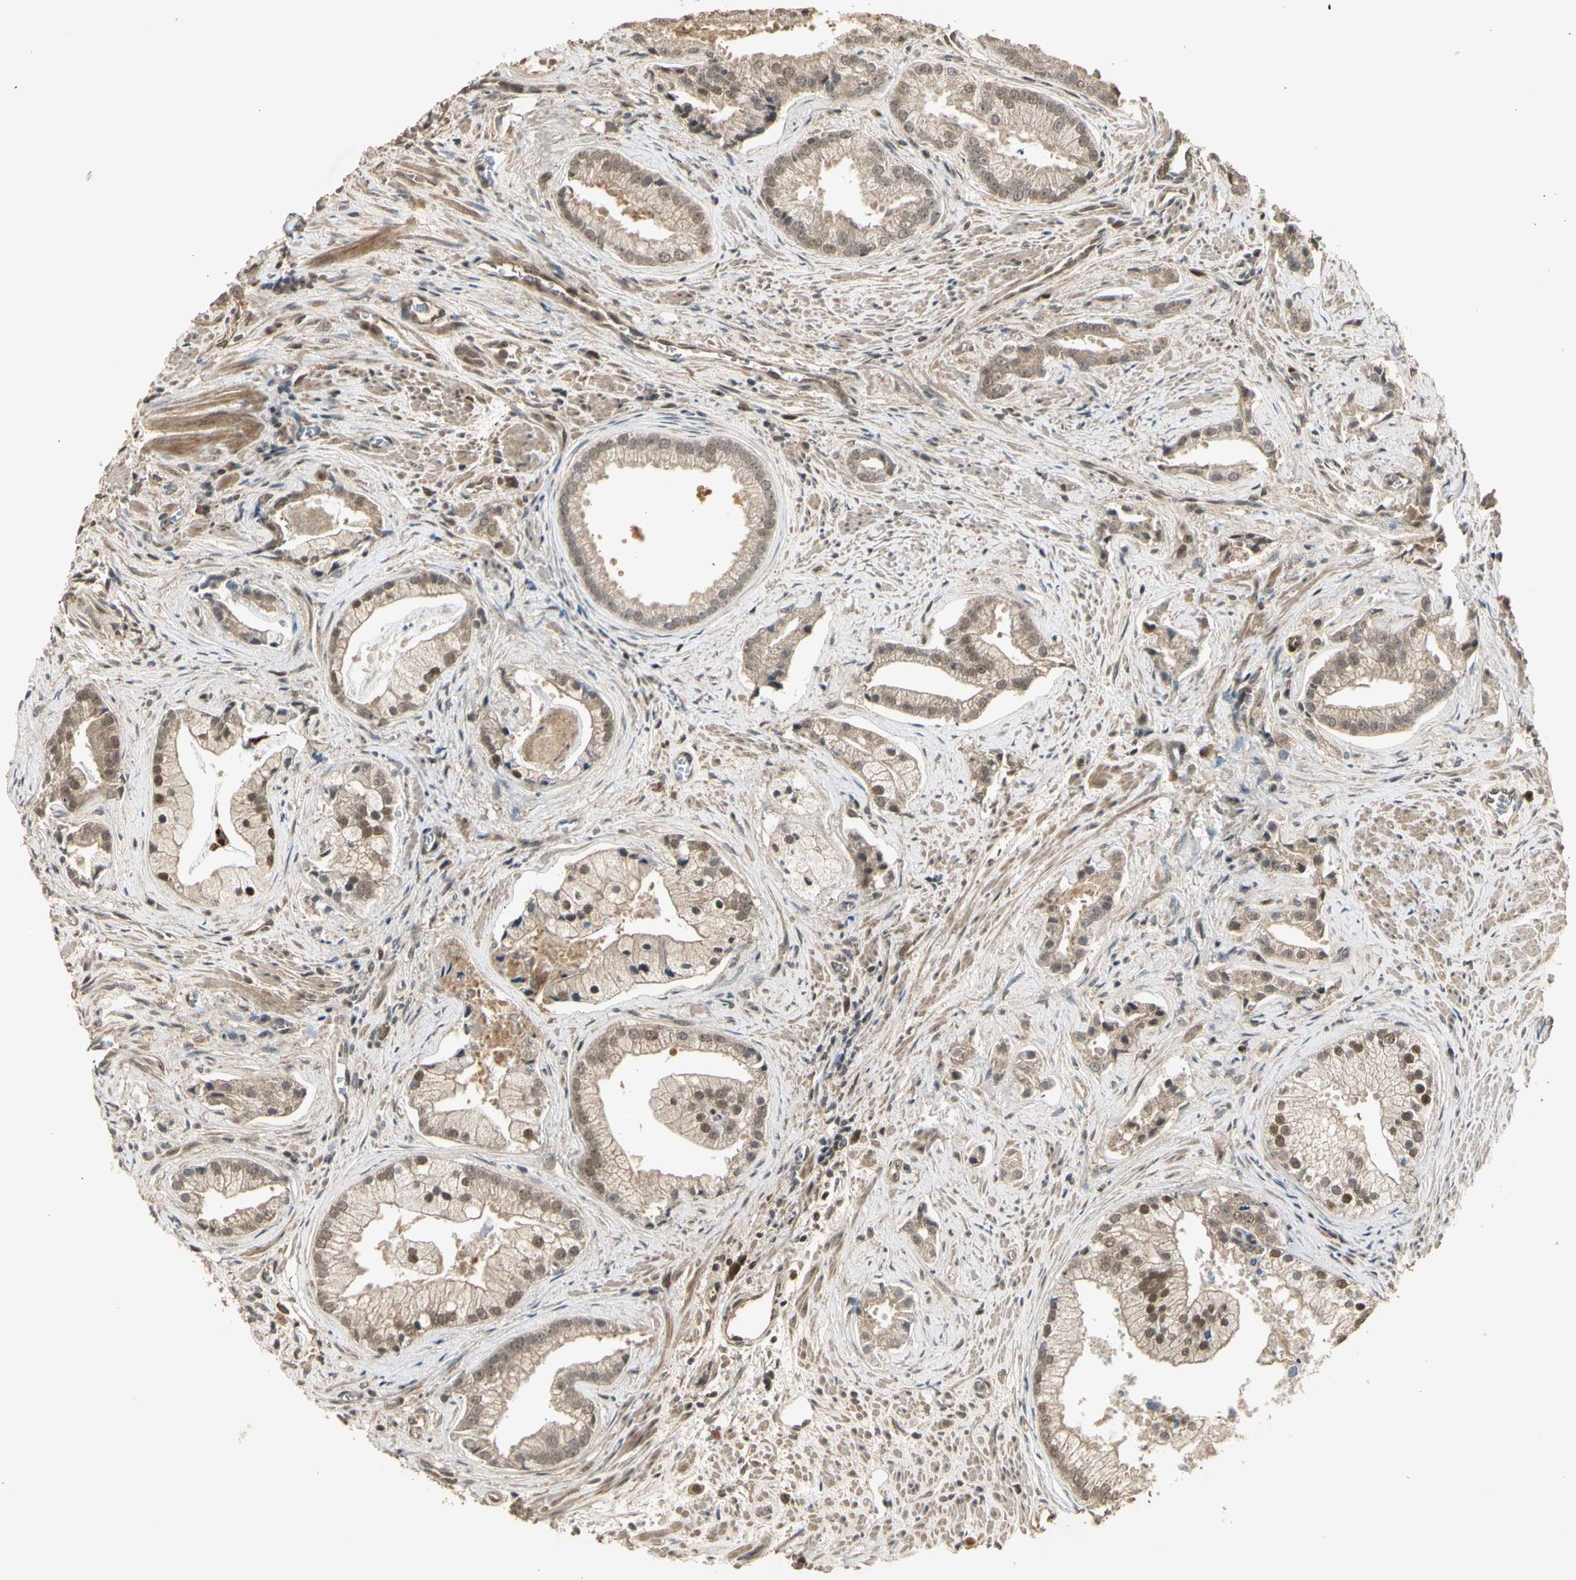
{"staining": {"intensity": "moderate", "quantity": ">75%", "location": "cytoplasmic/membranous,nuclear"}, "tissue": "prostate cancer", "cell_type": "Tumor cells", "image_type": "cancer", "snomed": [{"axis": "morphology", "description": "Adenocarcinoma, High grade"}, {"axis": "topography", "description": "Prostate"}], "caption": "Prostate cancer stained with DAB (3,3'-diaminobenzidine) IHC shows medium levels of moderate cytoplasmic/membranous and nuclear staining in about >75% of tumor cells.", "gene": "GMEB2", "patient": {"sex": "male", "age": 67}}